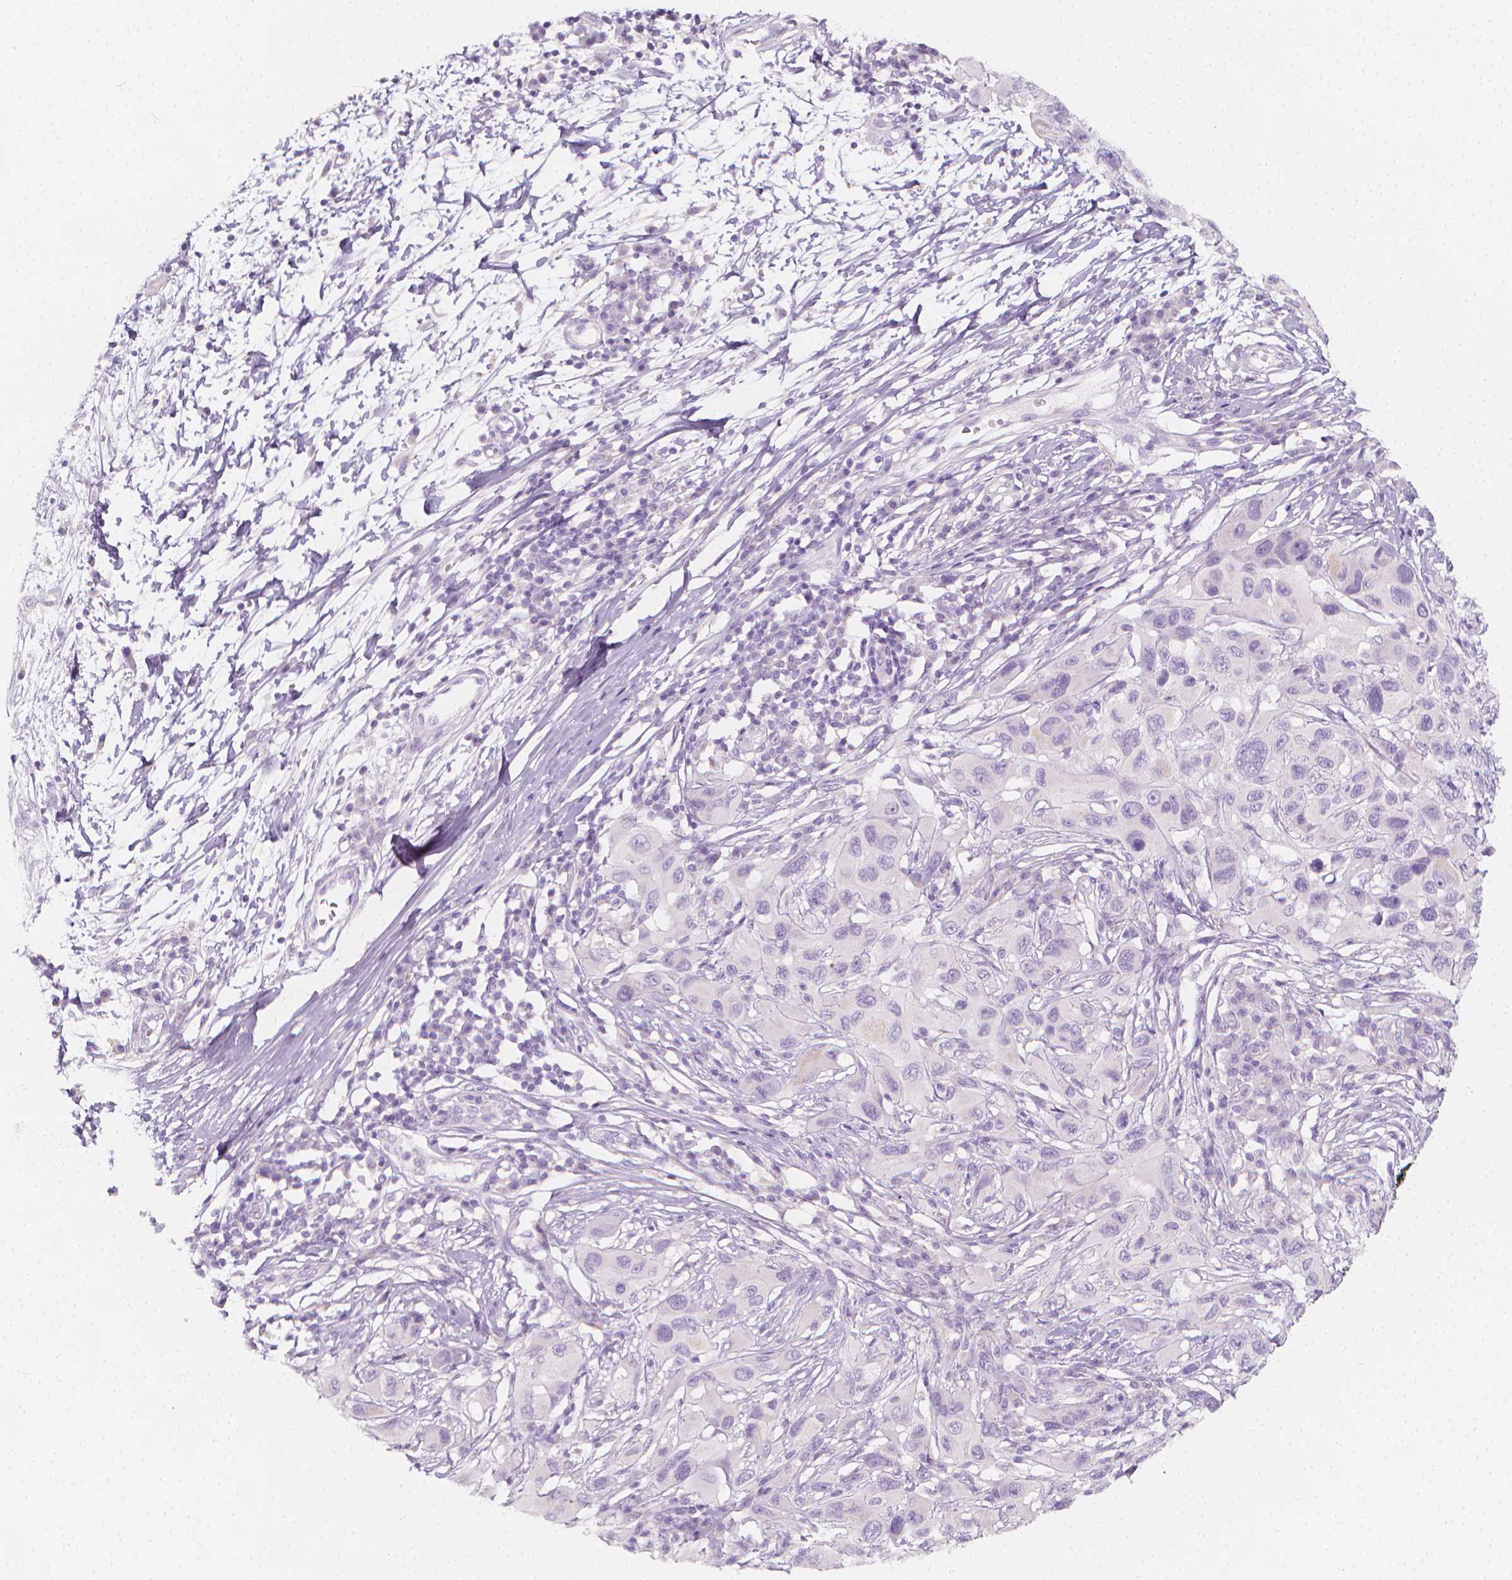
{"staining": {"intensity": "negative", "quantity": "none", "location": "none"}, "tissue": "melanoma", "cell_type": "Tumor cells", "image_type": "cancer", "snomed": [{"axis": "morphology", "description": "Malignant melanoma, NOS"}, {"axis": "topography", "description": "Skin"}], "caption": "The micrograph exhibits no significant staining in tumor cells of malignant melanoma.", "gene": "RBFOX1", "patient": {"sex": "male", "age": 53}}